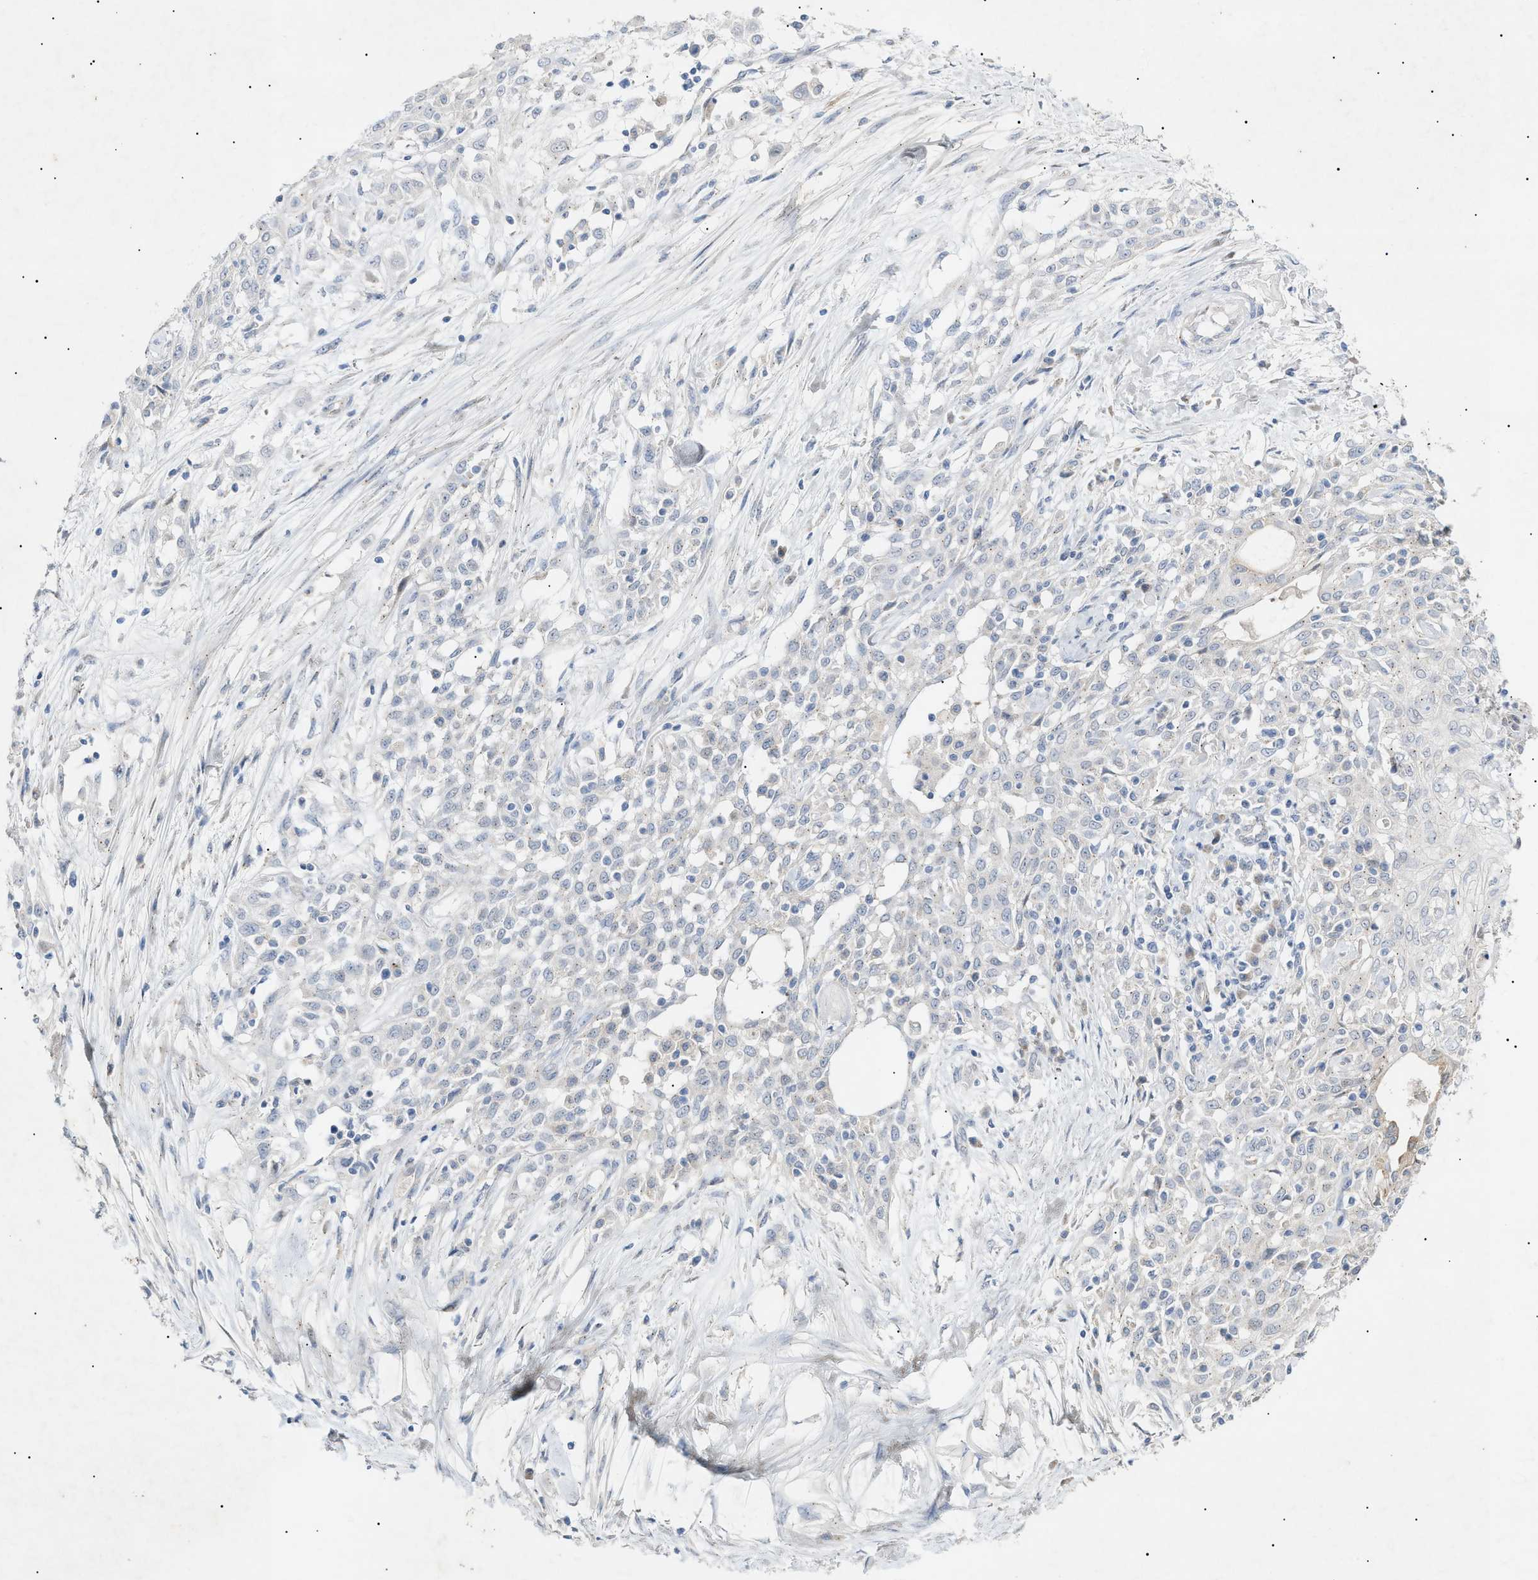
{"staining": {"intensity": "negative", "quantity": "none", "location": "none"}, "tissue": "skin cancer", "cell_type": "Tumor cells", "image_type": "cancer", "snomed": [{"axis": "morphology", "description": "Squamous cell carcinoma, NOS"}, {"axis": "morphology", "description": "Squamous cell carcinoma, metastatic, NOS"}, {"axis": "topography", "description": "Skin"}, {"axis": "topography", "description": "Lymph node"}], "caption": "Immunohistochemistry histopathology image of neoplastic tissue: skin squamous cell carcinoma stained with DAB (3,3'-diaminobenzidine) exhibits no significant protein staining in tumor cells. The staining is performed using DAB (3,3'-diaminobenzidine) brown chromogen with nuclei counter-stained in using hematoxylin.", "gene": "SLC25A31", "patient": {"sex": "male", "age": 75}}